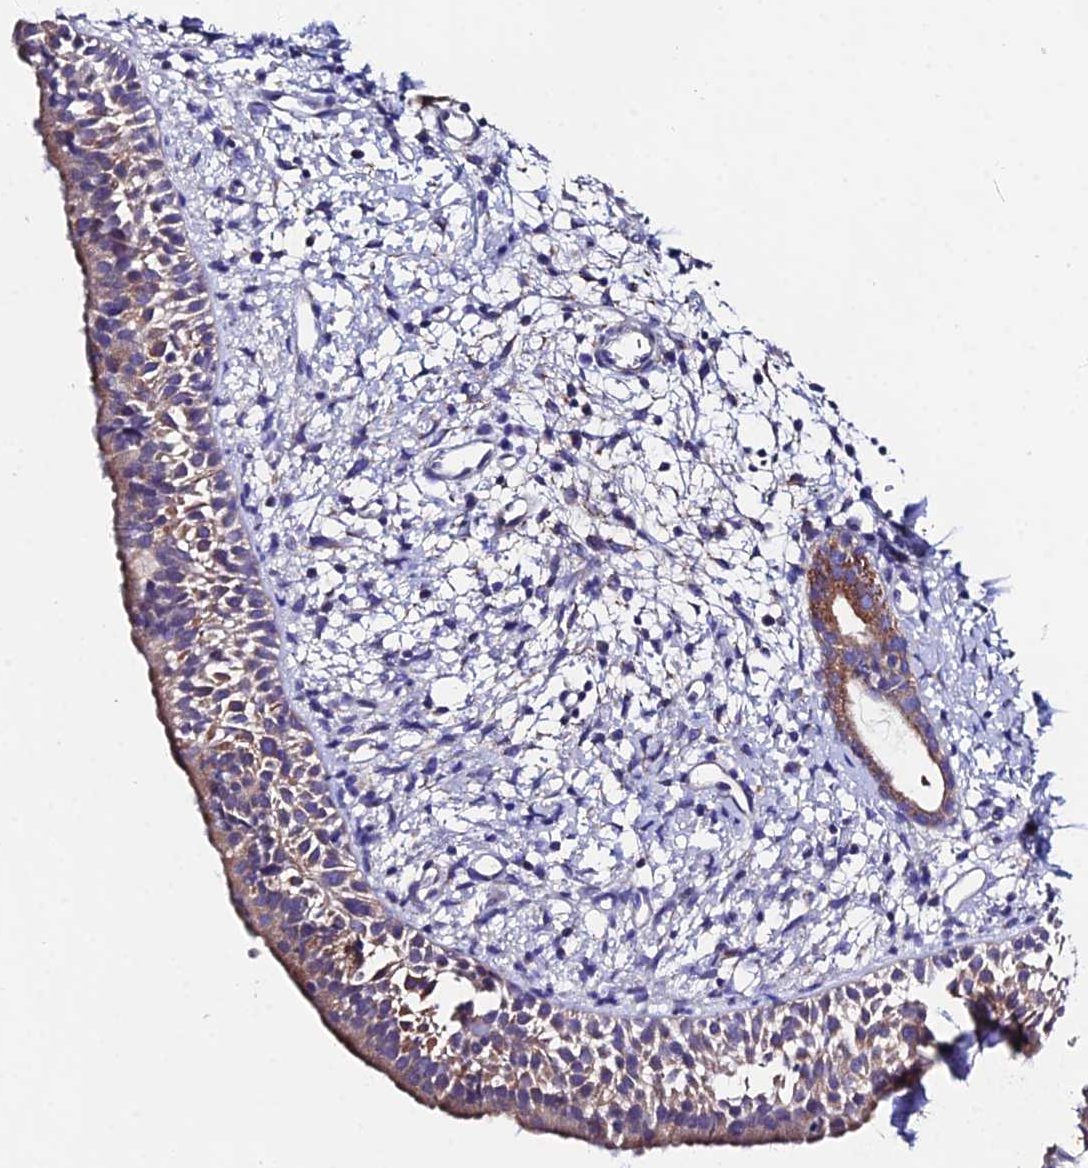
{"staining": {"intensity": "moderate", "quantity": "25%-75%", "location": "cytoplasmic/membranous"}, "tissue": "nasopharynx", "cell_type": "Respiratory epithelial cells", "image_type": "normal", "snomed": [{"axis": "morphology", "description": "Normal tissue, NOS"}, {"axis": "topography", "description": "Nasopharynx"}], "caption": "Benign nasopharynx demonstrates moderate cytoplasmic/membranous positivity in about 25%-75% of respiratory epithelial cells, visualized by immunohistochemistry.", "gene": "PPP2R2A", "patient": {"sex": "male", "age": 22}}